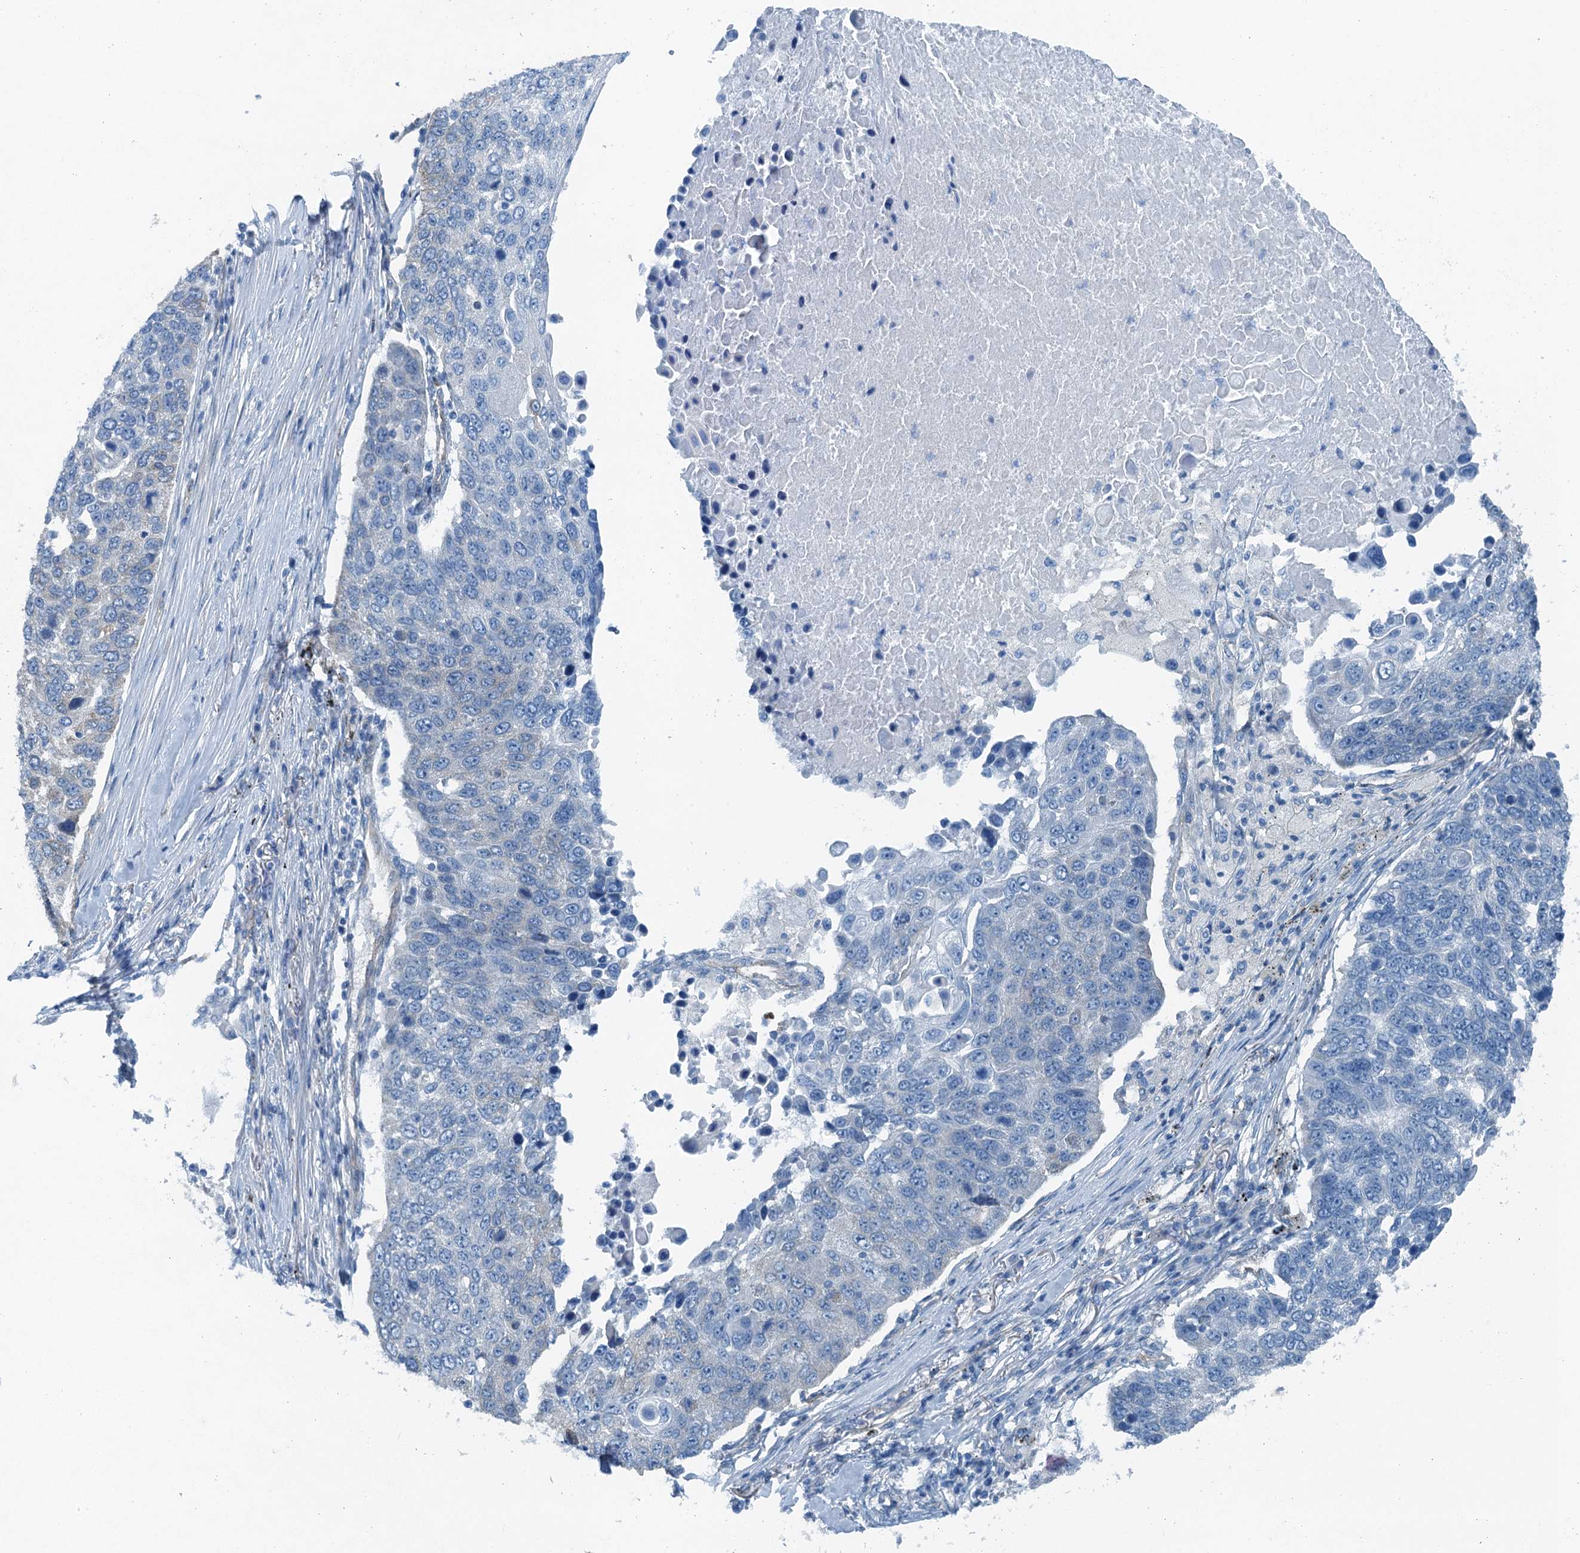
{"staining": {"intensity": "negative", "quantity": "none", "location": "none"}, "tissue": "lung cancer", "cell_type": "Tumor cells", "image_type": "cancer", "snomed": [{"axis": "morphology", "description": "Squamous cell carcinoma, NOS"}, {"axis": "topography", "description": "Lung"}], "caption": "The photomicrograph shows no significant positivity in tumor cells of squamous cell carcinoma (lung). Nuclei are stained in blue.", "gene": "TMOD2", "patient": {"sex": "male", "age": 66}}